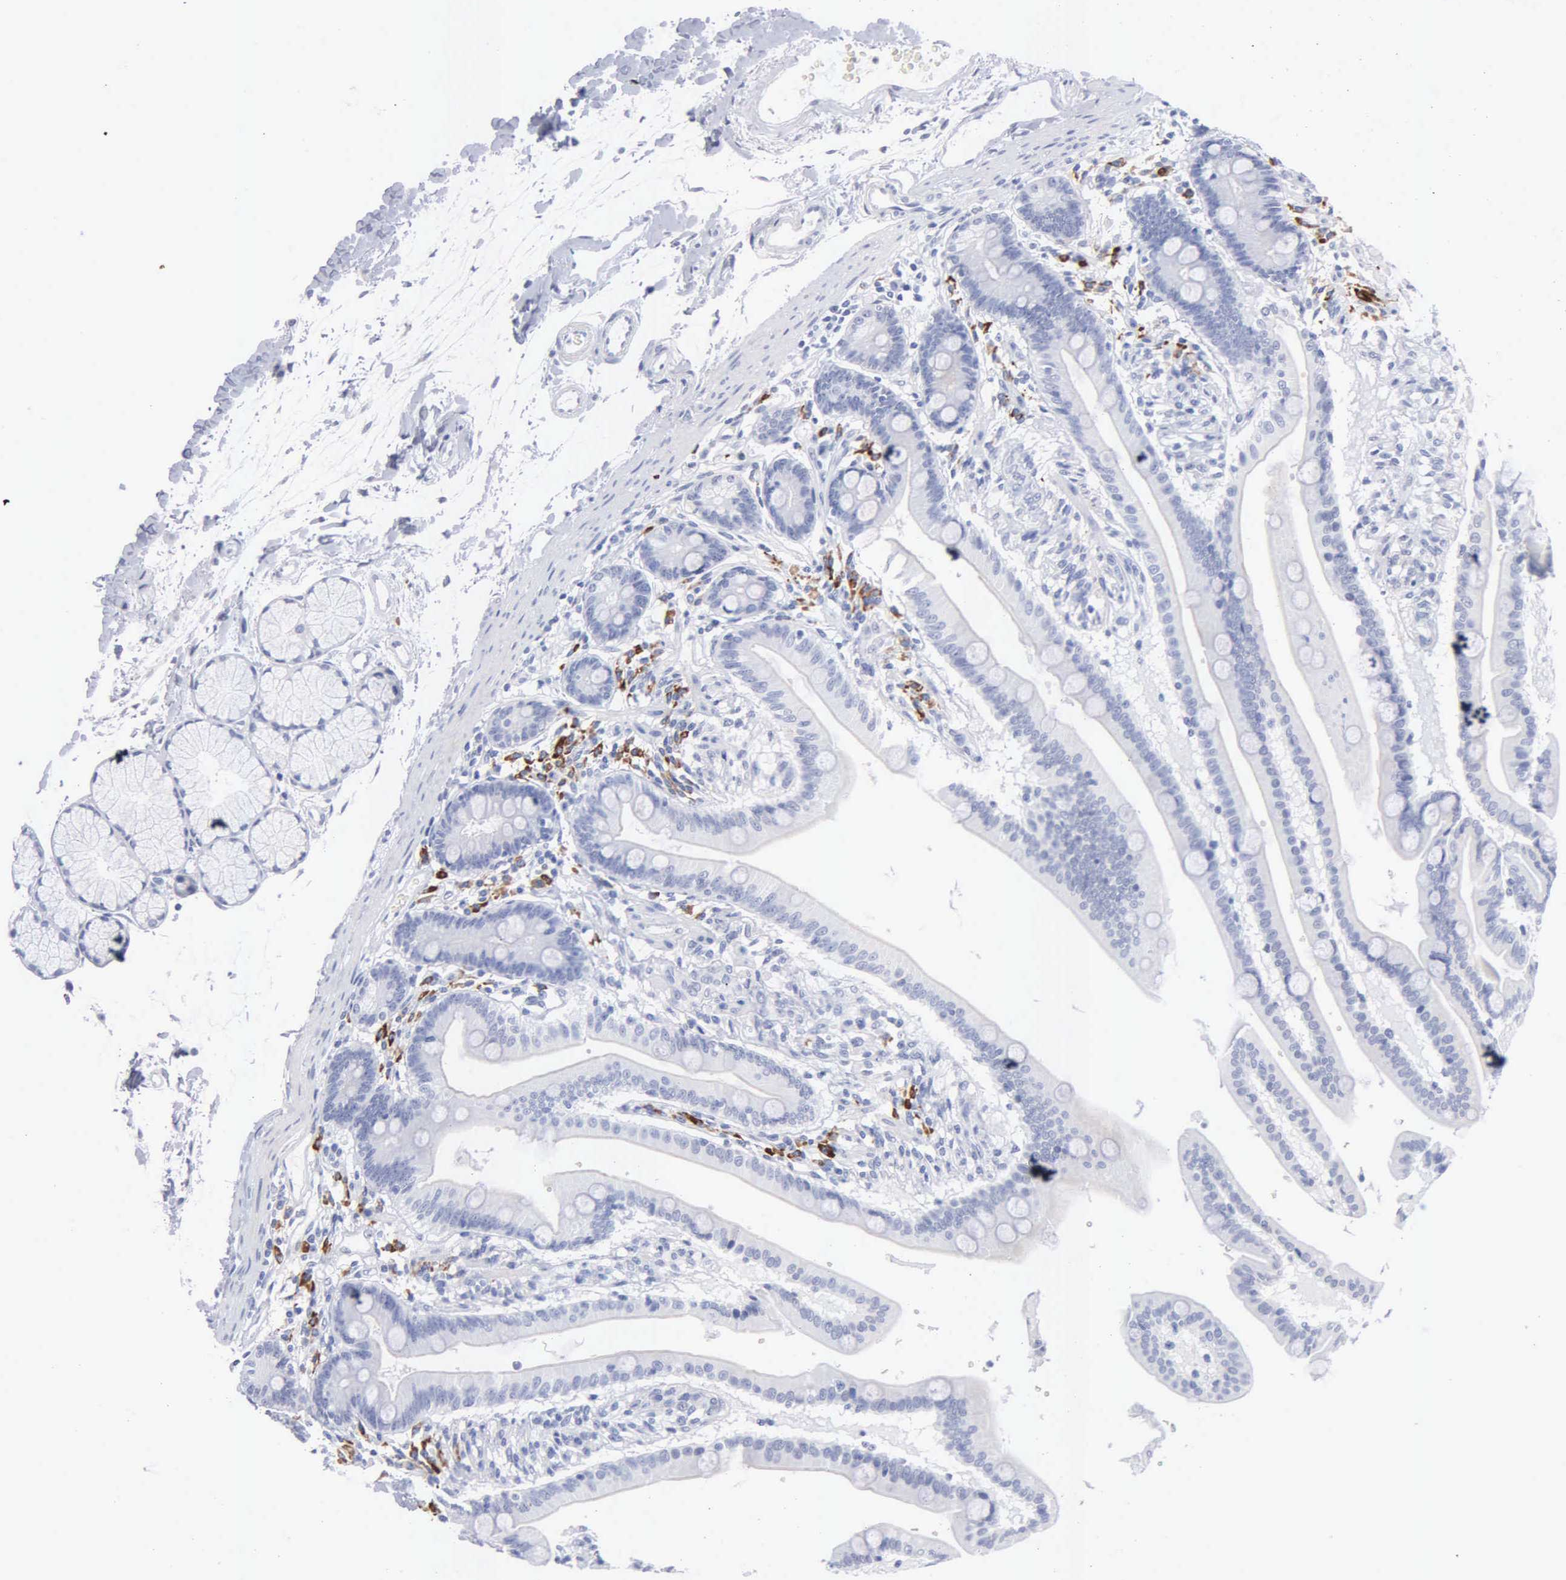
{"staining": {"intensity": "negative", "quantity": "none", "location": "none"}, "tissue": "duodenum", "cell_type": "Glandular cells", "image_type": "normal", "snomed": [{"axis": "morphology", "description": "Normal tissue, NOS"}, {"axis": "topography", "description": "Duodenum"}], "caption": "The image demonstrates no significant positivity in glandular cells of duodenum.", "gene": "ASPHD2", "patient": {"sex": "female", "age": 77}}